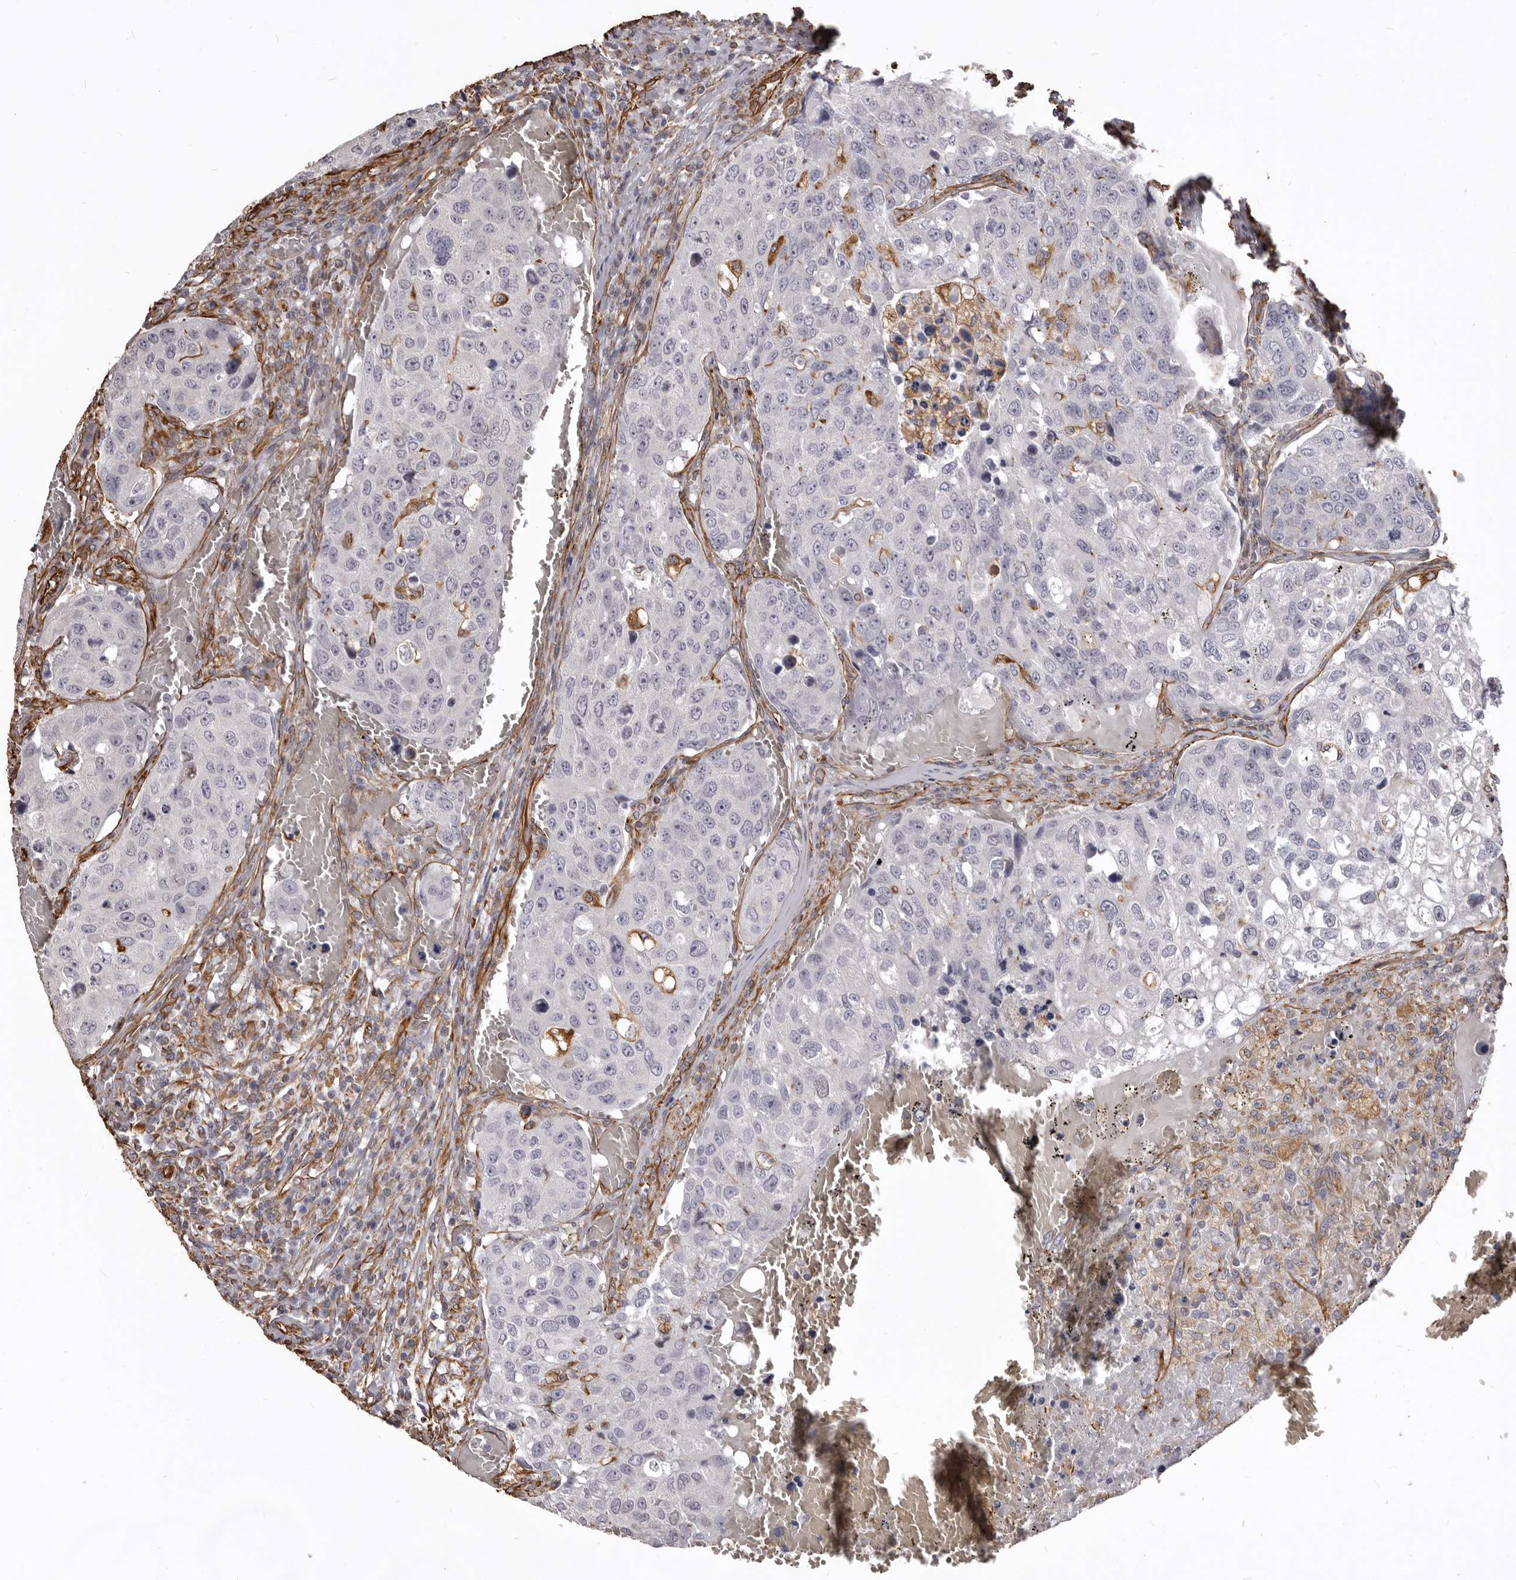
{"staining": {"intensity": "negative", "quantity": "none", "location": "none"}, "tissue": "urothelial cancer", "cell_type": "Tumor cells", "image_type": "cancer", "snomed": [{"axis": "morphology", "description": "Urothelial carcinoma, High grade"}, {"axis": "topography", "description": "Lymph node"}, {"axis": "topography", "description": "Urinary bladder"}], "caption": "An image of human urothelial cancer is negative for staining in tumor cells.", "gene": "MTURN", "patient": {"sex": "male", "age": 51}}